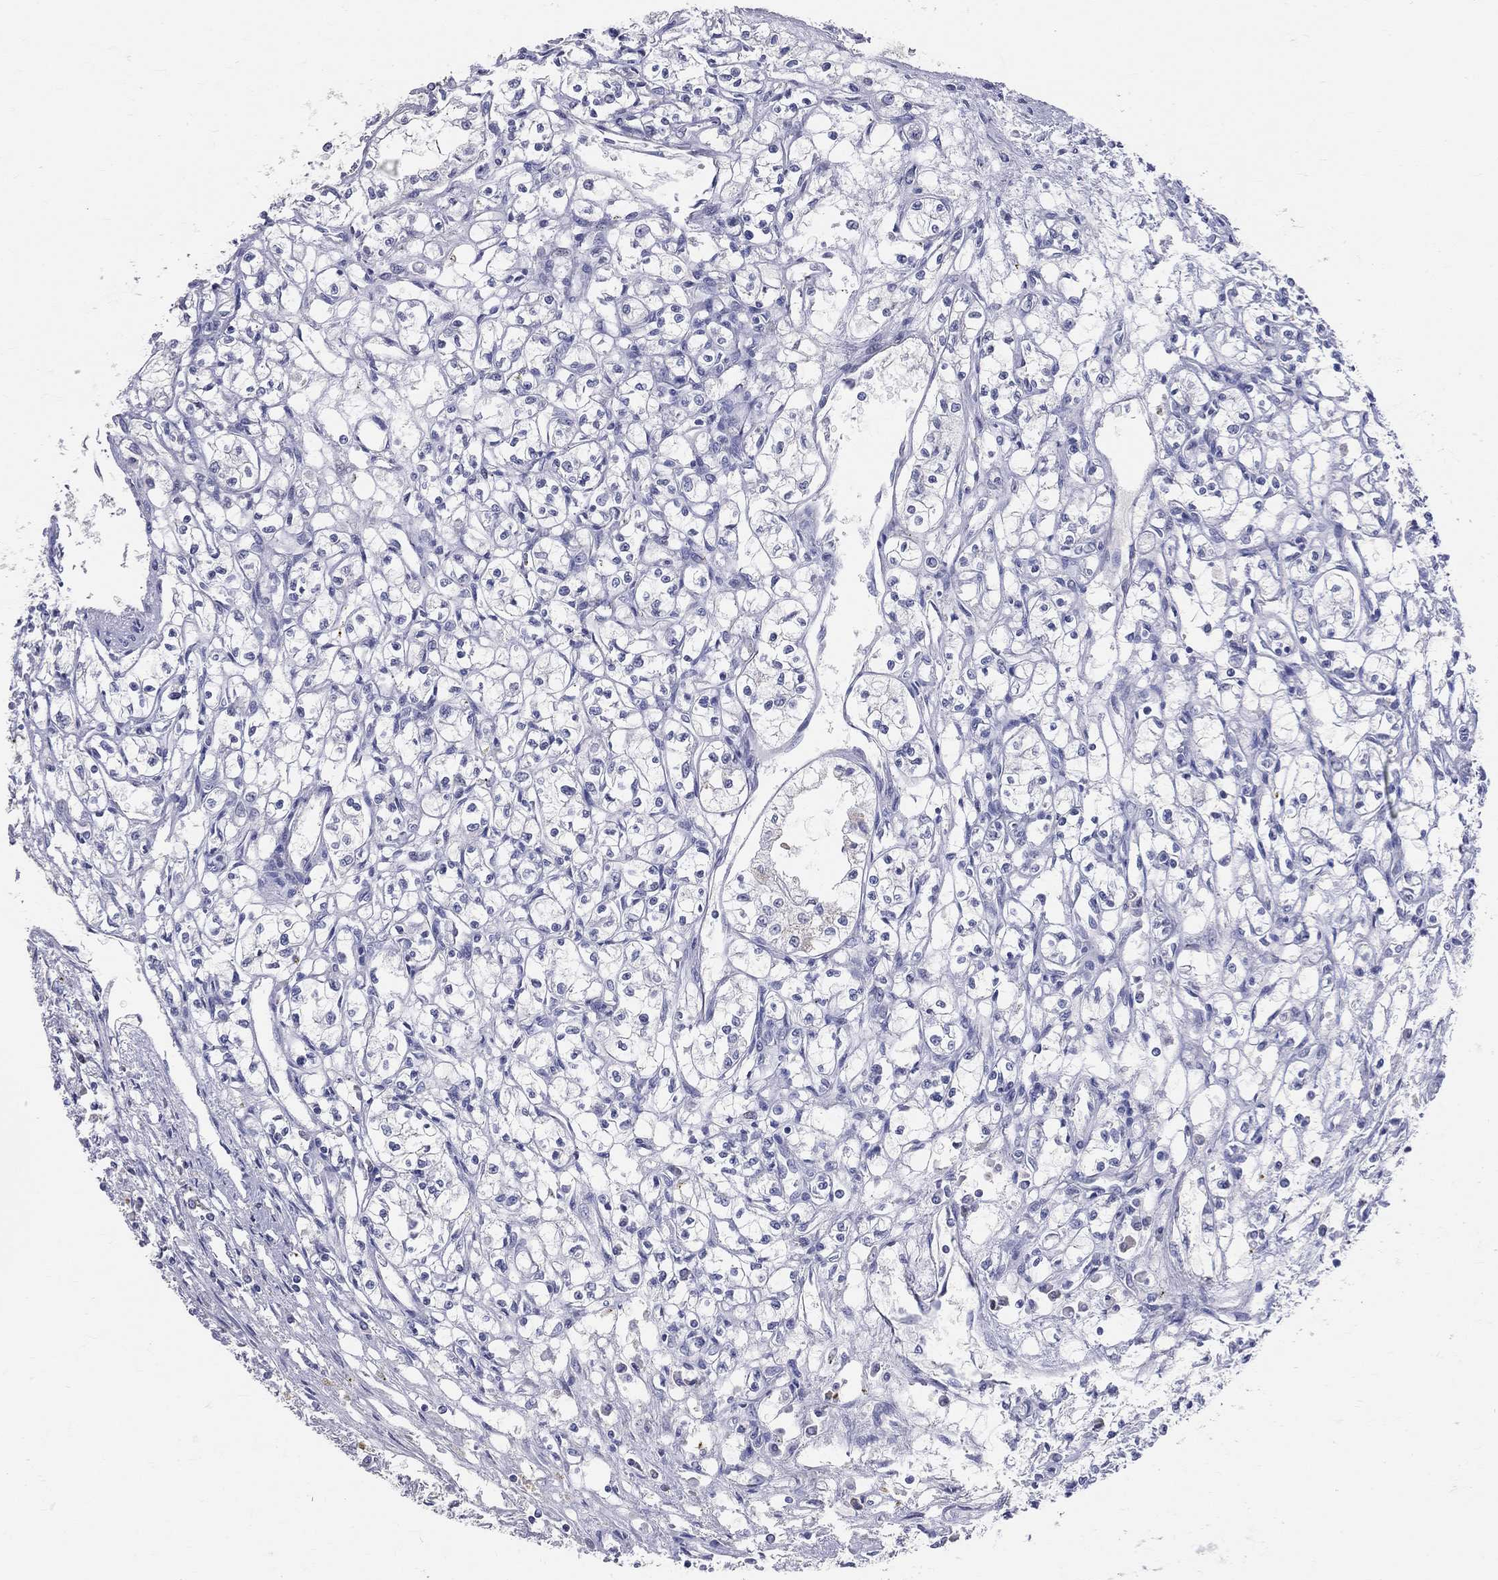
{"staining": {"intensity": "negative", "quantity": "none", "location": "none"}, "tissue": "renal cancer", "cell_type": "Tumor cells", "image_type": "cancer", "snomed": [{"axis": "morphology", "description": "Adenocarcinoma, NOS"}, {"axis": "topography", "description": "Kidney"}], "caption": "DAB (3,3'-diaminobenzidine) immunohistochemical staining of renal adenocarcinoma displays no significant positivity in tumor cells.", "gene": "LAT", "patient": {"sex": "male", "age": 56}}